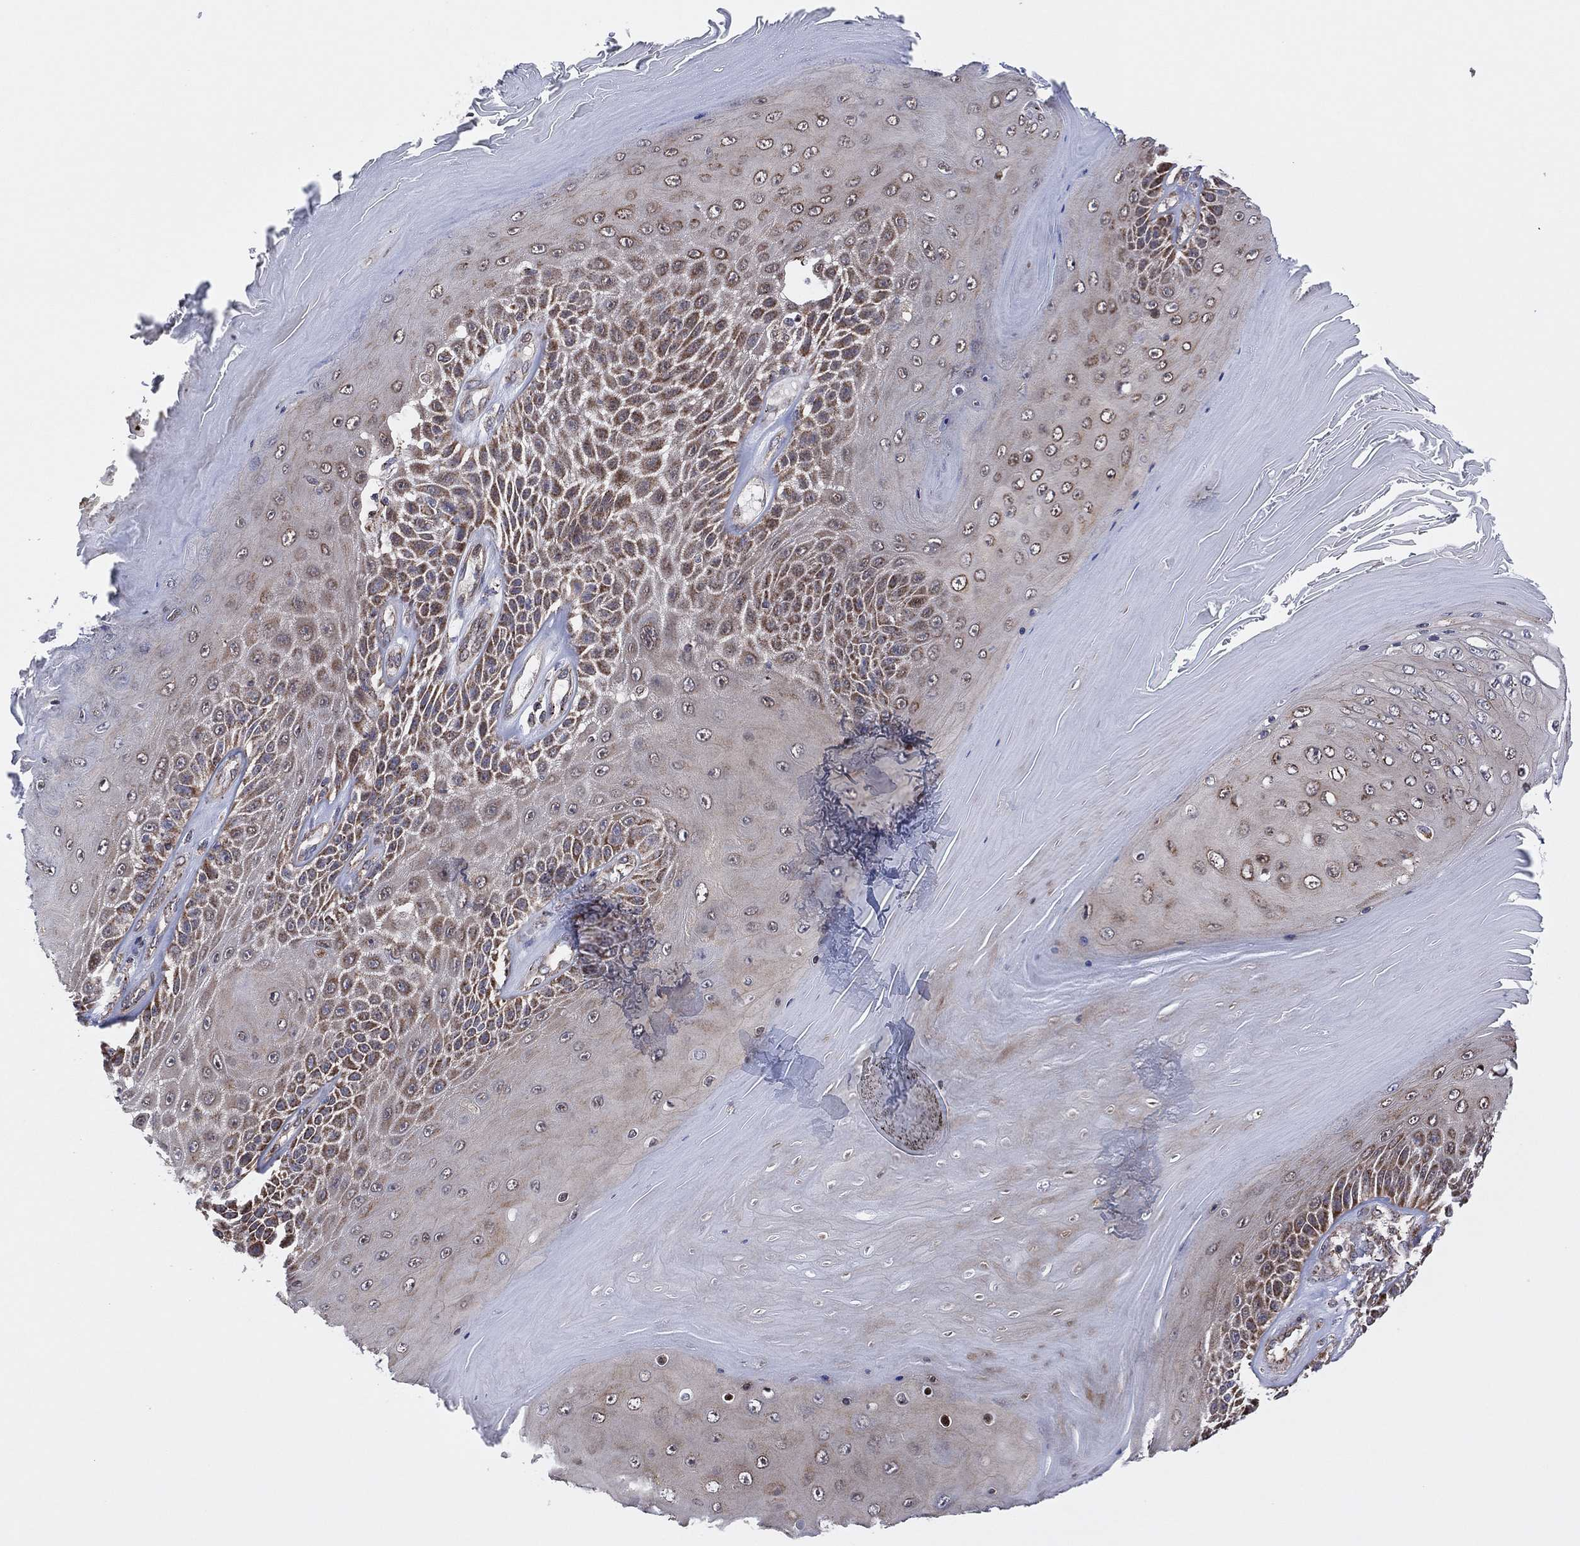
{"staining": {"intensity": "moderate", "quantity": "<25%", "location": "cytoplasmic/membranous"}, "tissue": "skin cancer", "cell_type": "Tumor cells", "image_type": "cancer", "snomed": [{"axis": "morphology", "description": "Squamous cell carcinoma, NOS"}, {"axis": "topography", "description": "Skin"}], "caption": "This is a histology image of immunohistochemistry (IHC) staining of skin squamous cell carcinoma, which shows moderate expression in the cytoplasmic/membranous of tumor cells.", "gene": "PIDD1", "patient": {"sex": "male", "age": 62}}